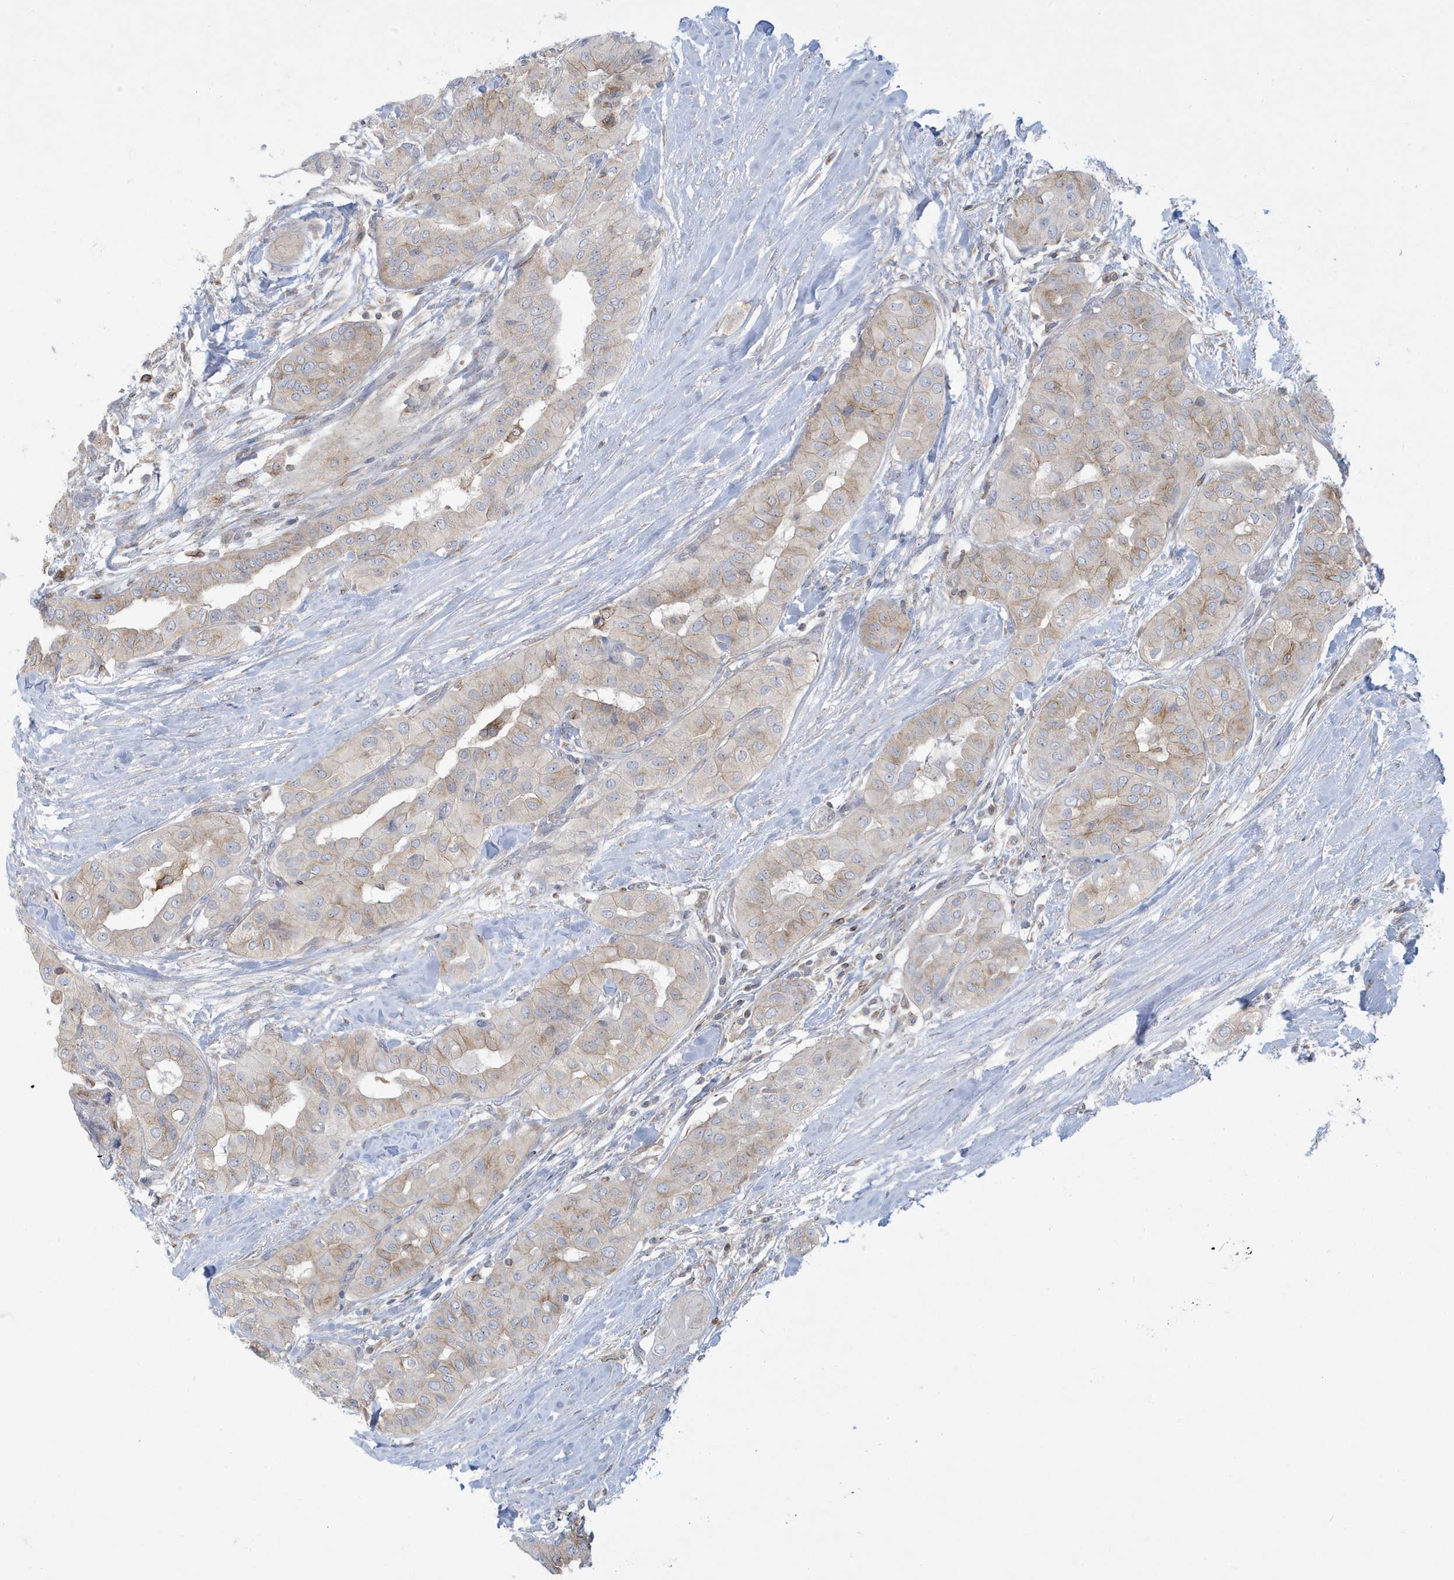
{"staining": {"intensity": "weak", "quantity": "25%-75%", "location": "cytoplasmic/membranous"}, "tissue": "thyroid cancer", "cell_type": "Tumor cells", "image_type": "cancer", "snomed": [{"axis": "morphology", "description": "Papillary adenocarcinoma, NOS"}, {"axis": "topography", "description": "Thyroid gland"}], "caption": "Tumor cells demonstrate weak cytoplasmic/membranous expression in about 25%-75% of cells in papillary adenocarcinoma (thyroid).", "gene": "SLAMF9", "patient": {"sex": "female", "age": 59}}